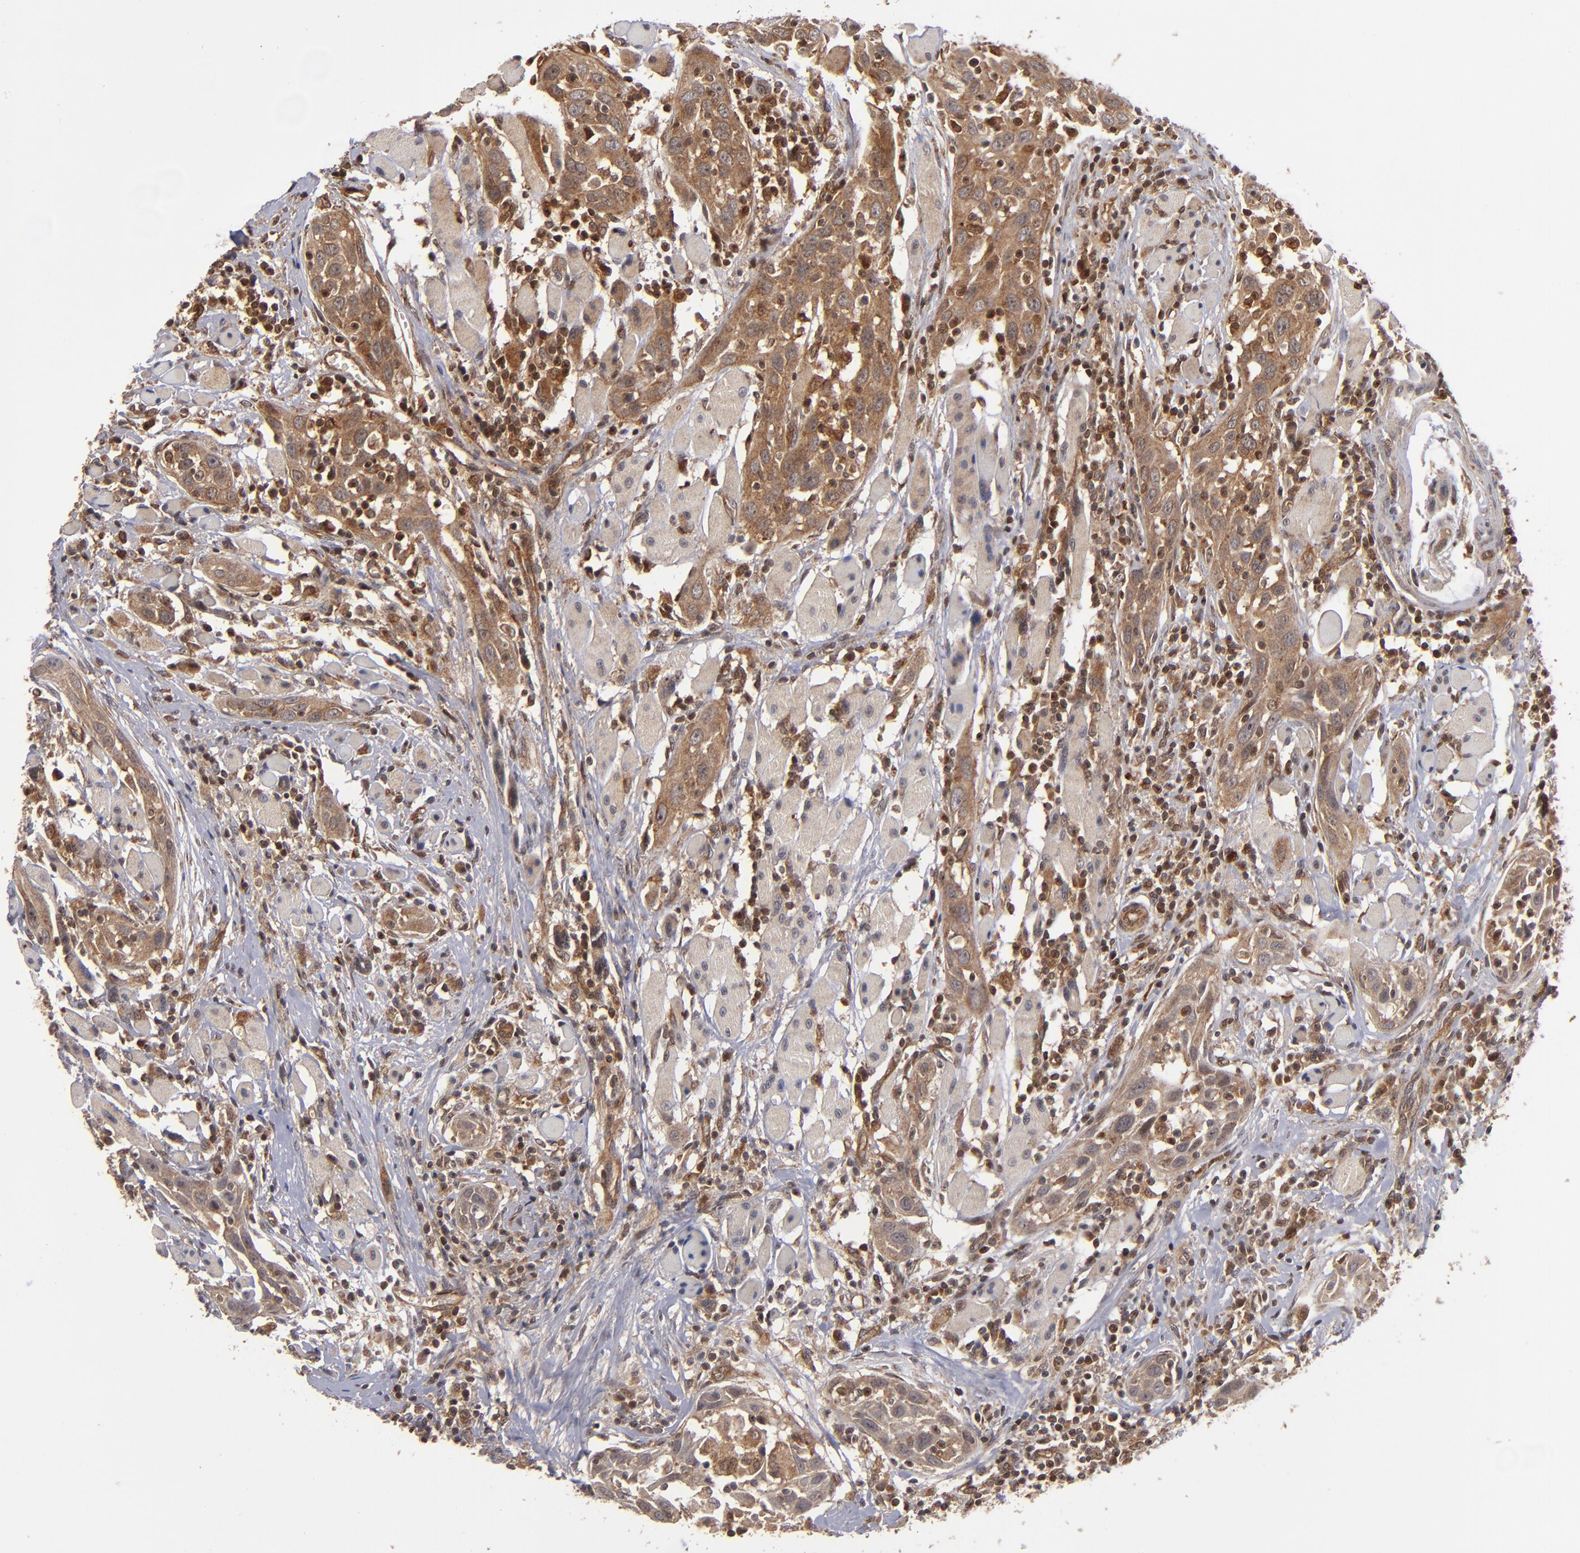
{"staining": {"intensity": "strong", "quantity": ">75%", "location": "cytoplasmic/membranous"}, "tissue": "head and neck cancer", "cell_type": "Tumor cells", "image_type": "cancer", "snomed": [{"axis": "morphology", "description": "Squamous cell carcinoma, NOS"}, {"axis": "topography", "description": "Oral tissue"}, {"axis": "topography", "description": "Head-Neck"}], "caption": "Protein expression analysis of human head and neck cancer (squamous cell carcinoma) reveals strong cytoplasmic/membranous positivity in about >75% of tumor cells.", "gene": "BDKRB1", "patient": {"sex": "female", "age": 50}}